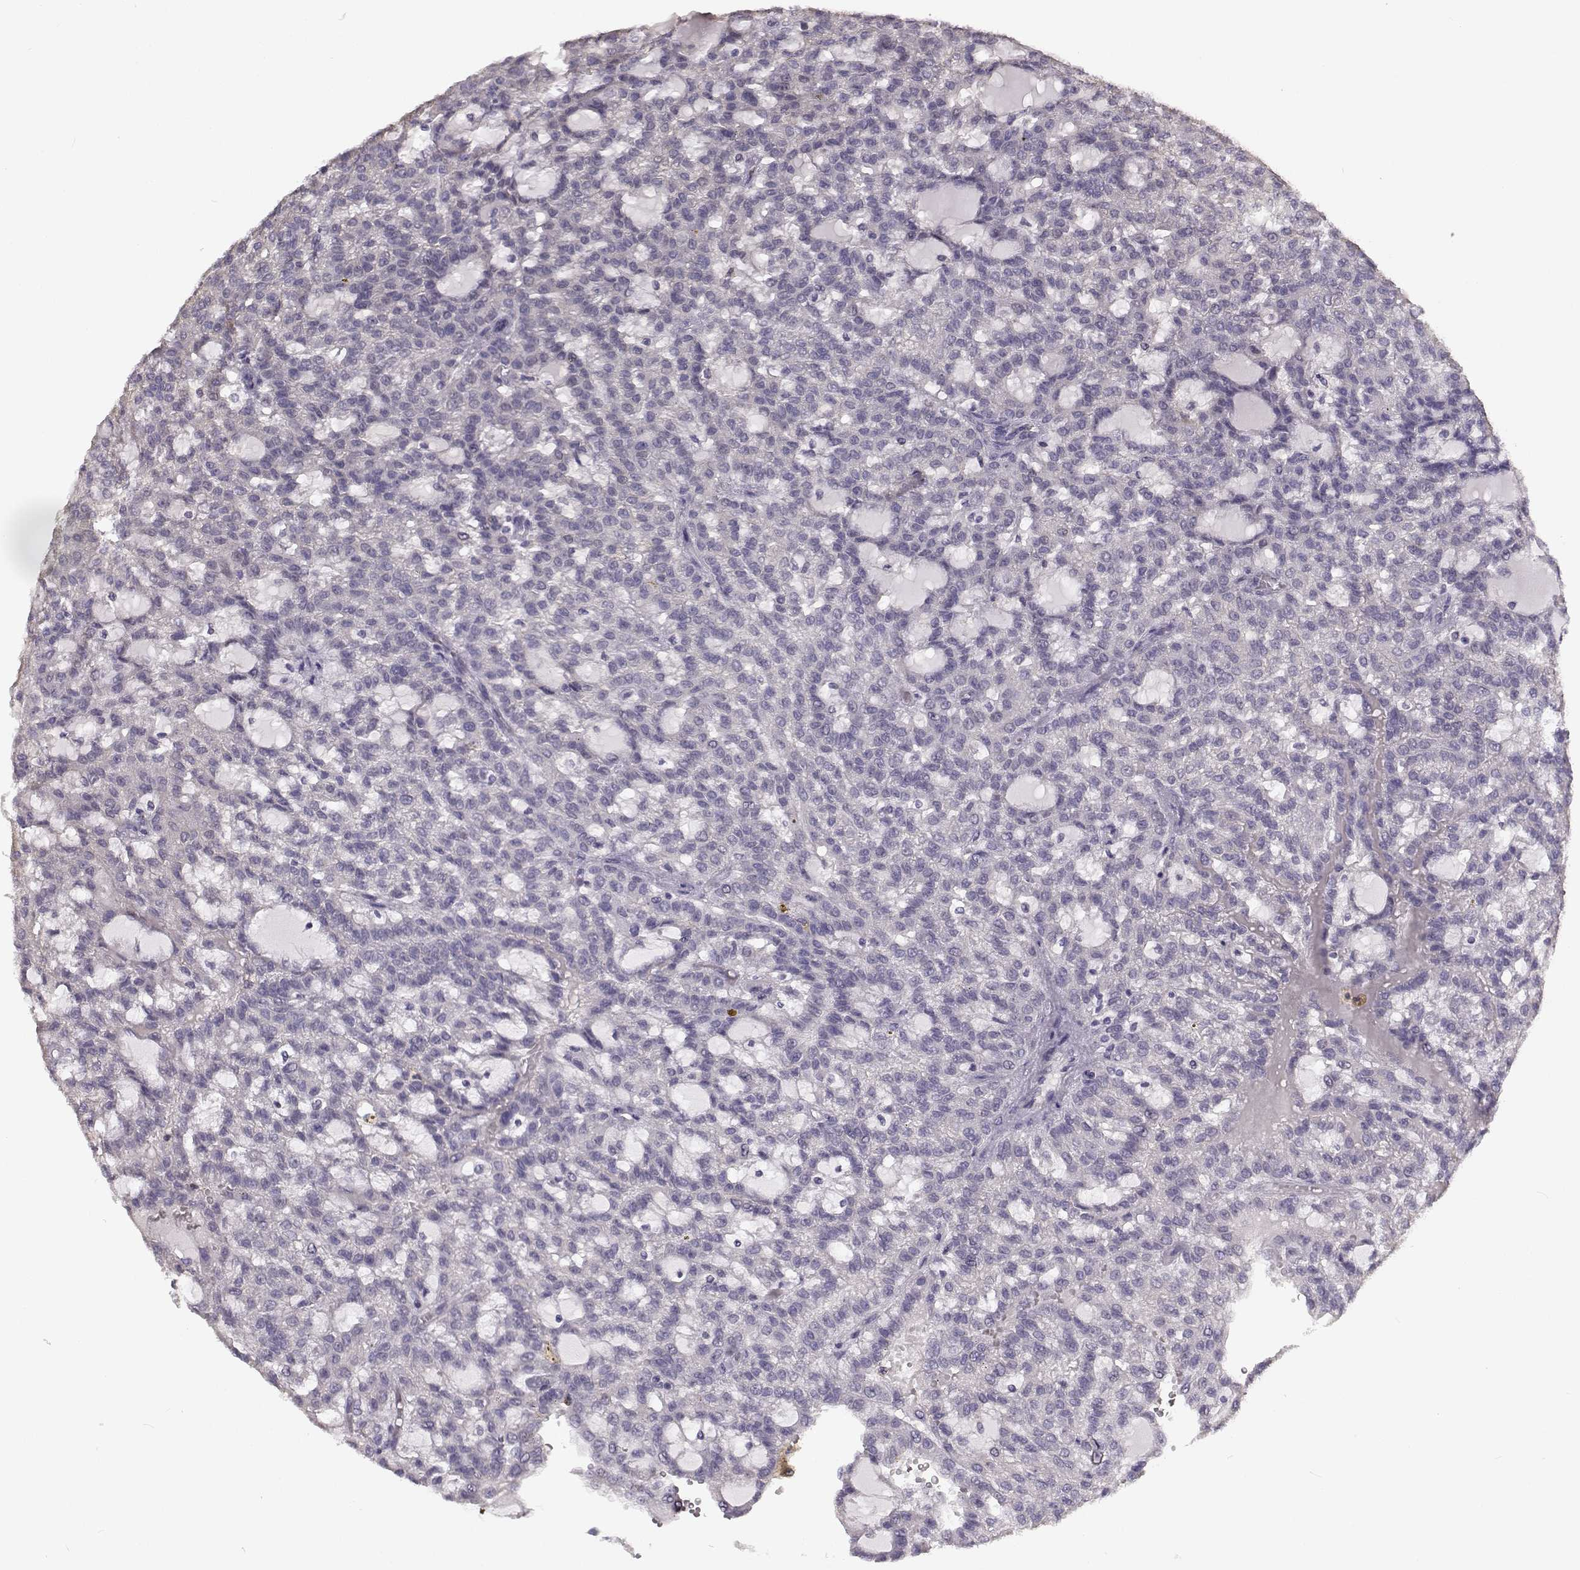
{"staining": {"intensity": "negative", "quantity": "none", "location": "none"}, "tissue": "renal cancer", "cell_type": "Tumor cells", "image_type": "cancer", "snomed": [{"axis": "morphology", "description": "Adenocarcinoma, NOS"}, {"axis": "topography", "description": "Kidney"}], "caption": "Immunohistochemistry (IHC) micrograph of neoplastic tissue: human renal adenocarcinoma stained with DAB shows no significant protein staining in tumor cells.", "gene": "TMEM145", "patient": {"sex": "male", "age": 63}}